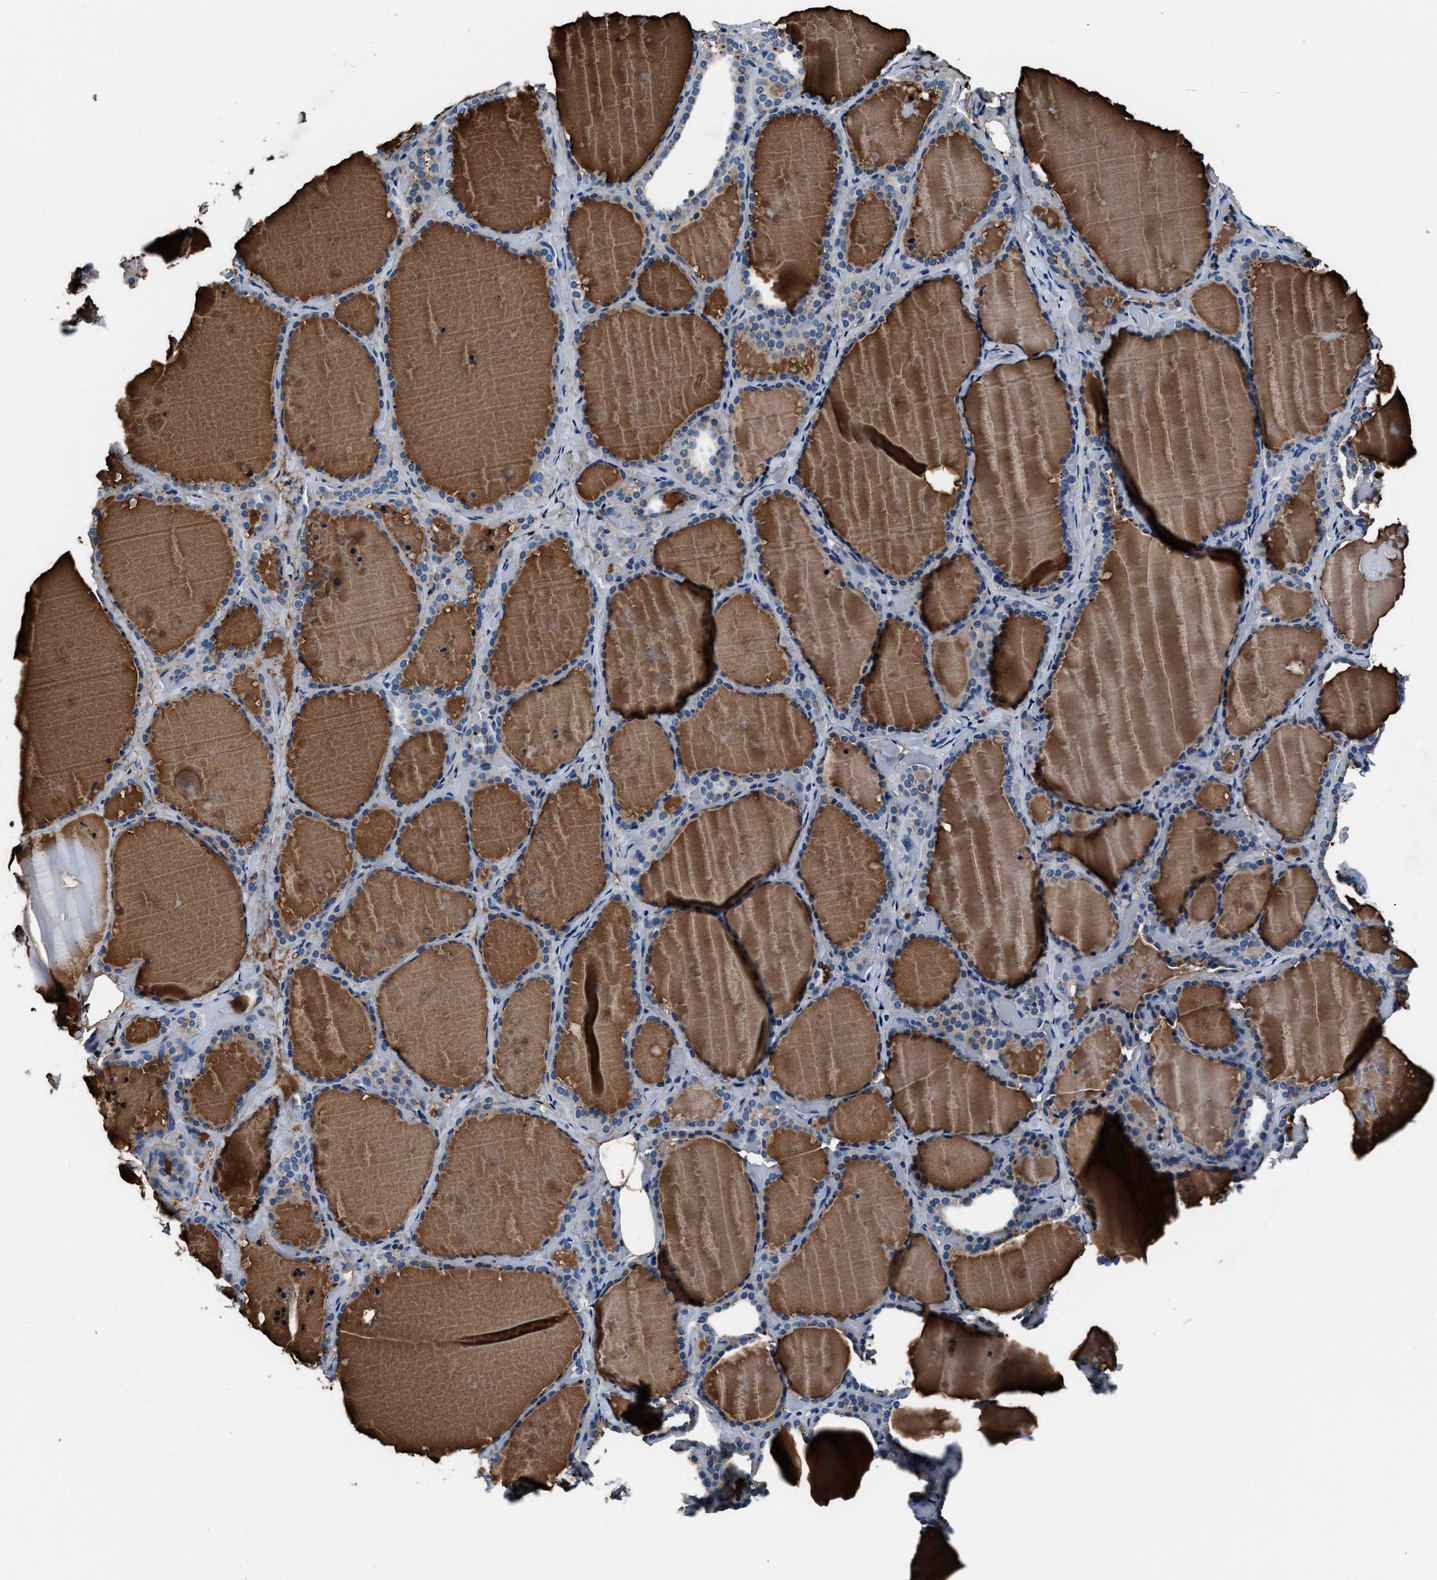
{"staining": {"intensity": "weak", "quantity": "<25%", "location": "cytoplasmic/membranous"}, "tissue": "thyroid gland", "cell_type": "Glandular cells", "image_type": "normal", "snomed": [{"axis": "morphology", "description": "Normal tissue, NOS"}, {"axis": "topography", "description": "Thyroid gland"}], "caption": "The immunohistochemistry image has no significant expression in glandular cells of thyroid gland. The staining was performed using DAB to visualize the protein expression in brown, while the nuclei were stained in blue with hematoxylin (Magnification: 20x).", "gene": "PRTFDC1", "patient": {"sex": "female", "age": 44}}